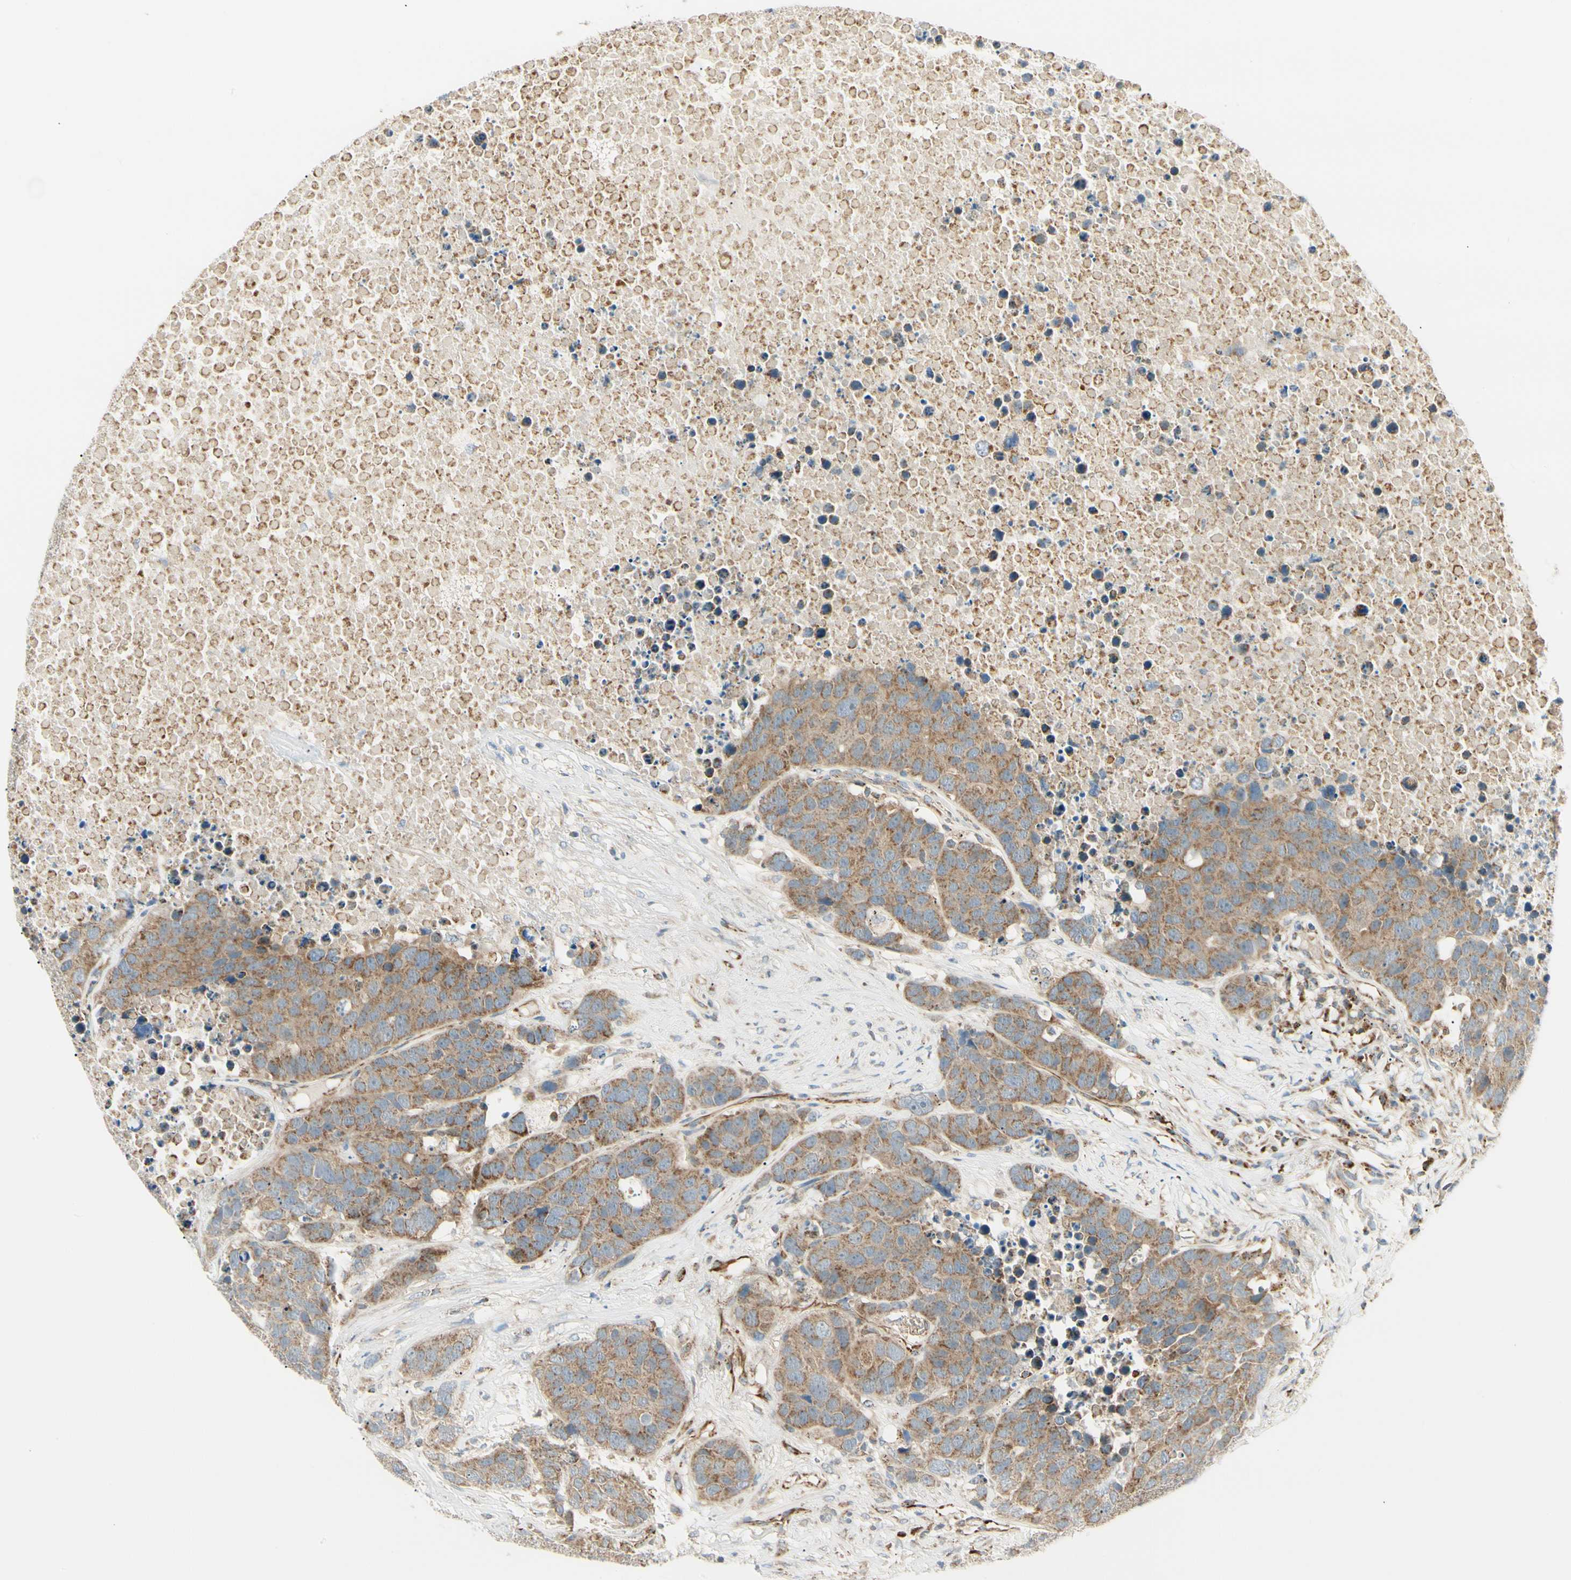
{"staining": {"intensity": "moderate", "quantity": ">75%", "location": "cytoplasmic/membranous"}, "tissue": "carcinoid", "cell_type": "Tumor cells", "image_type": "cancer", "snomed": [{"axis": "morphology", "description": "Carcinoid, malignant, NOS"}, {"axis": "topography", "description": "Lung"}], "caption": "Carcinoid (malignant) stained with IHC displays moderate cytoplasmic/membranous positivity in approximately >75% of tumor cells.", "gene": "TBC1D10A", "patient": {"sex": "male", "age": 60}}